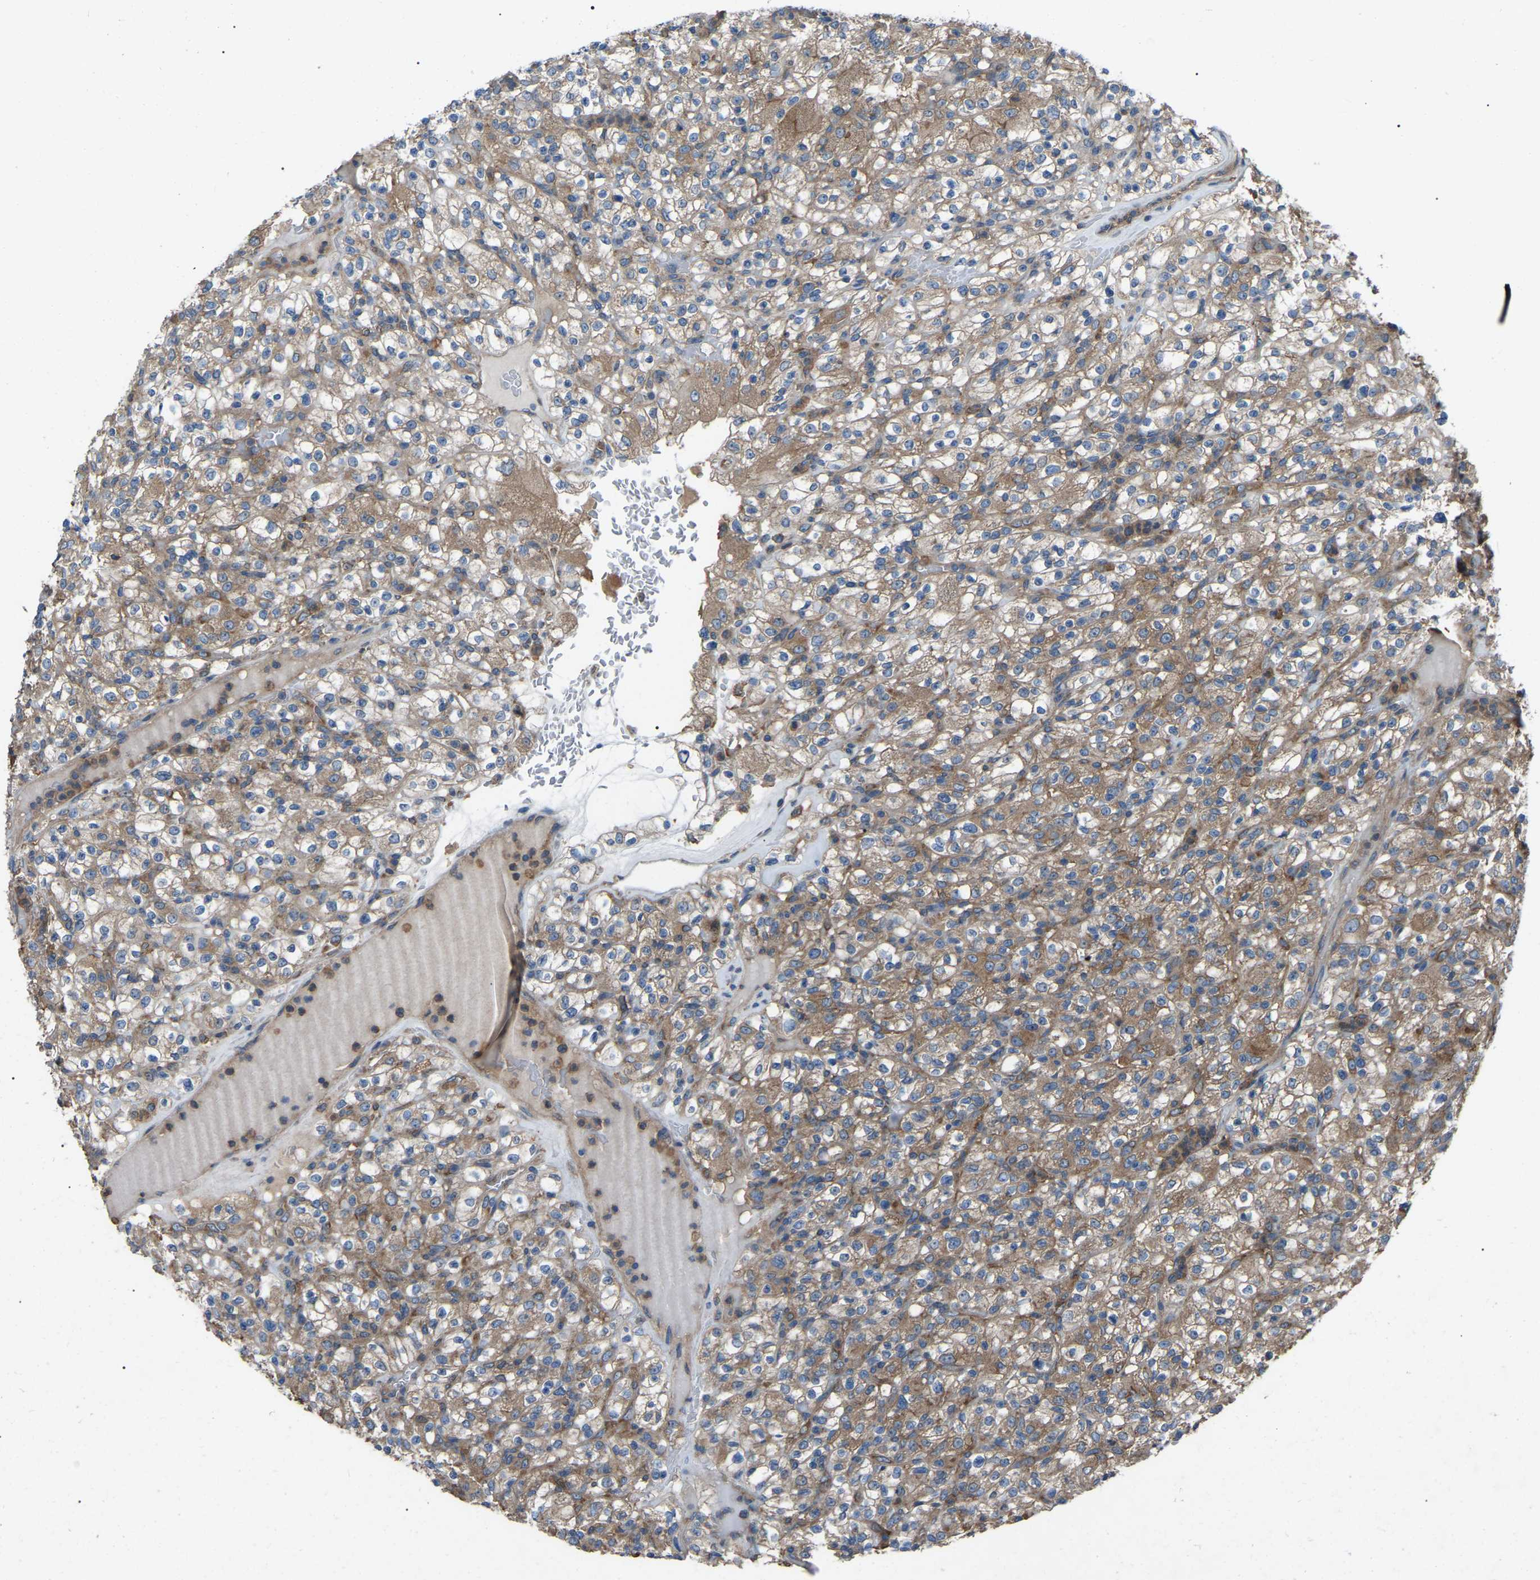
{"staining": {"intensity": "moderate", "quantity": ">75%", "location": "cytoplasmic/membranous"}, "tissue": "renal cancer", "cell_type": "Tumor cells", "image_type": "cancer", "snomed": [{"axis": "morphology", "description": "Normal tissue, NOS"}, {"axis": "morphology", "description": "Adenocarcinoma, NOS"}, {"axis": "topography", "description": "Kidney"}], "caption": "Tumor cells show moderate cytoplasmic/membranous expression in approximately >75% of cells in adenocarcinoma (renal).", "gene": "AIMP1", "patient": {"sex": "female", "age": 72}}